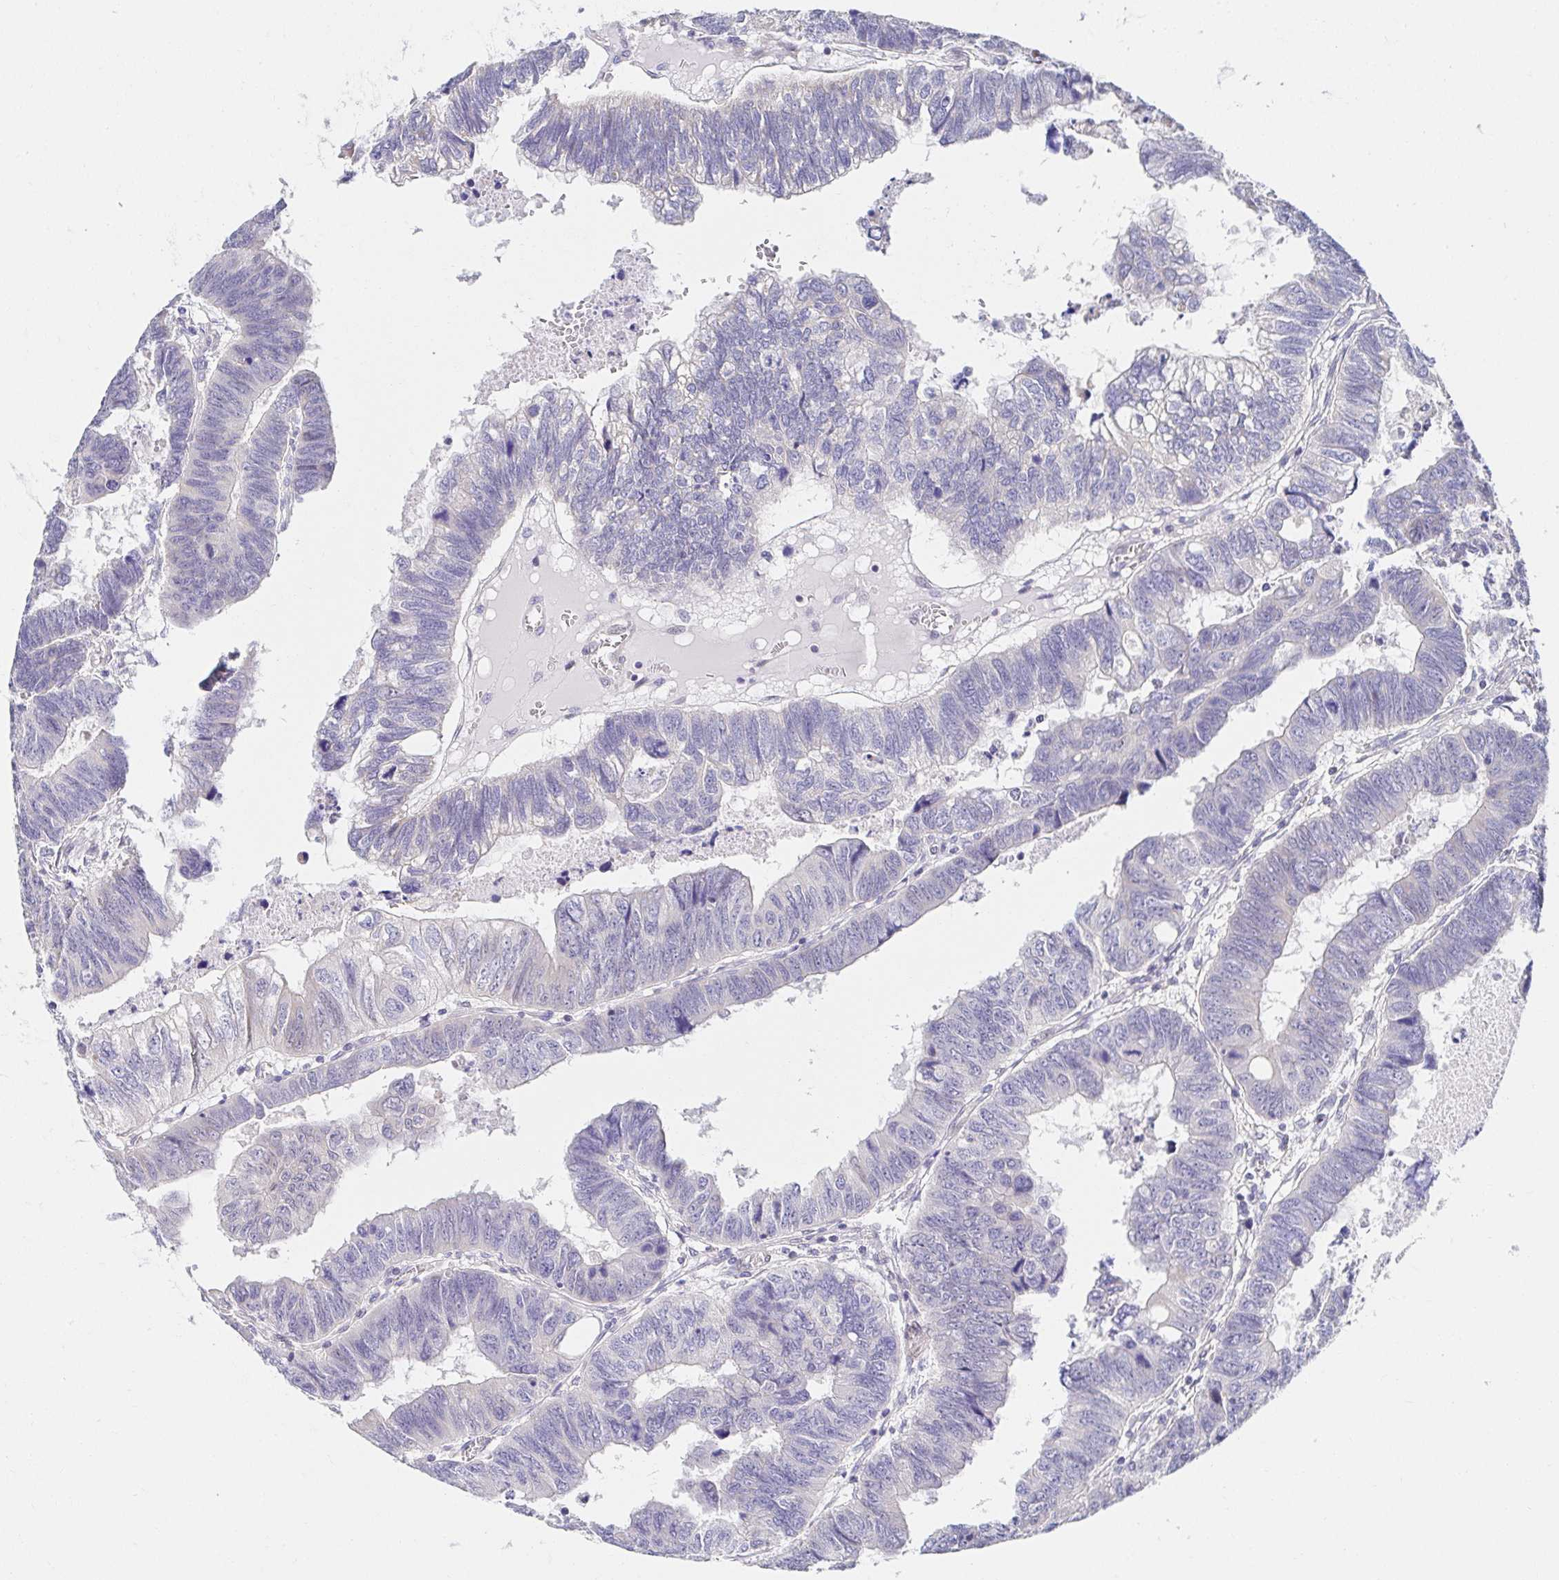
{"staining": {"intensity": "negative", "quantity": "none", "location": "none"}, "tissue": "colorectal cancer", "cell_type": "Tumor cells", "image_type": "cancer", "snomed": [{"axis": "morphology", "description": "Adenocarcinoma, NOS"}, {"axis": "topography", "description": "Colon"}], "caption": "Human adenocarcinoma (colorectal) stained for a protein using immunohistochemistry reveals no positivity in tumor cells.", "gene": "AKAP14", "patient": {"sex": "male", "age": 62}}